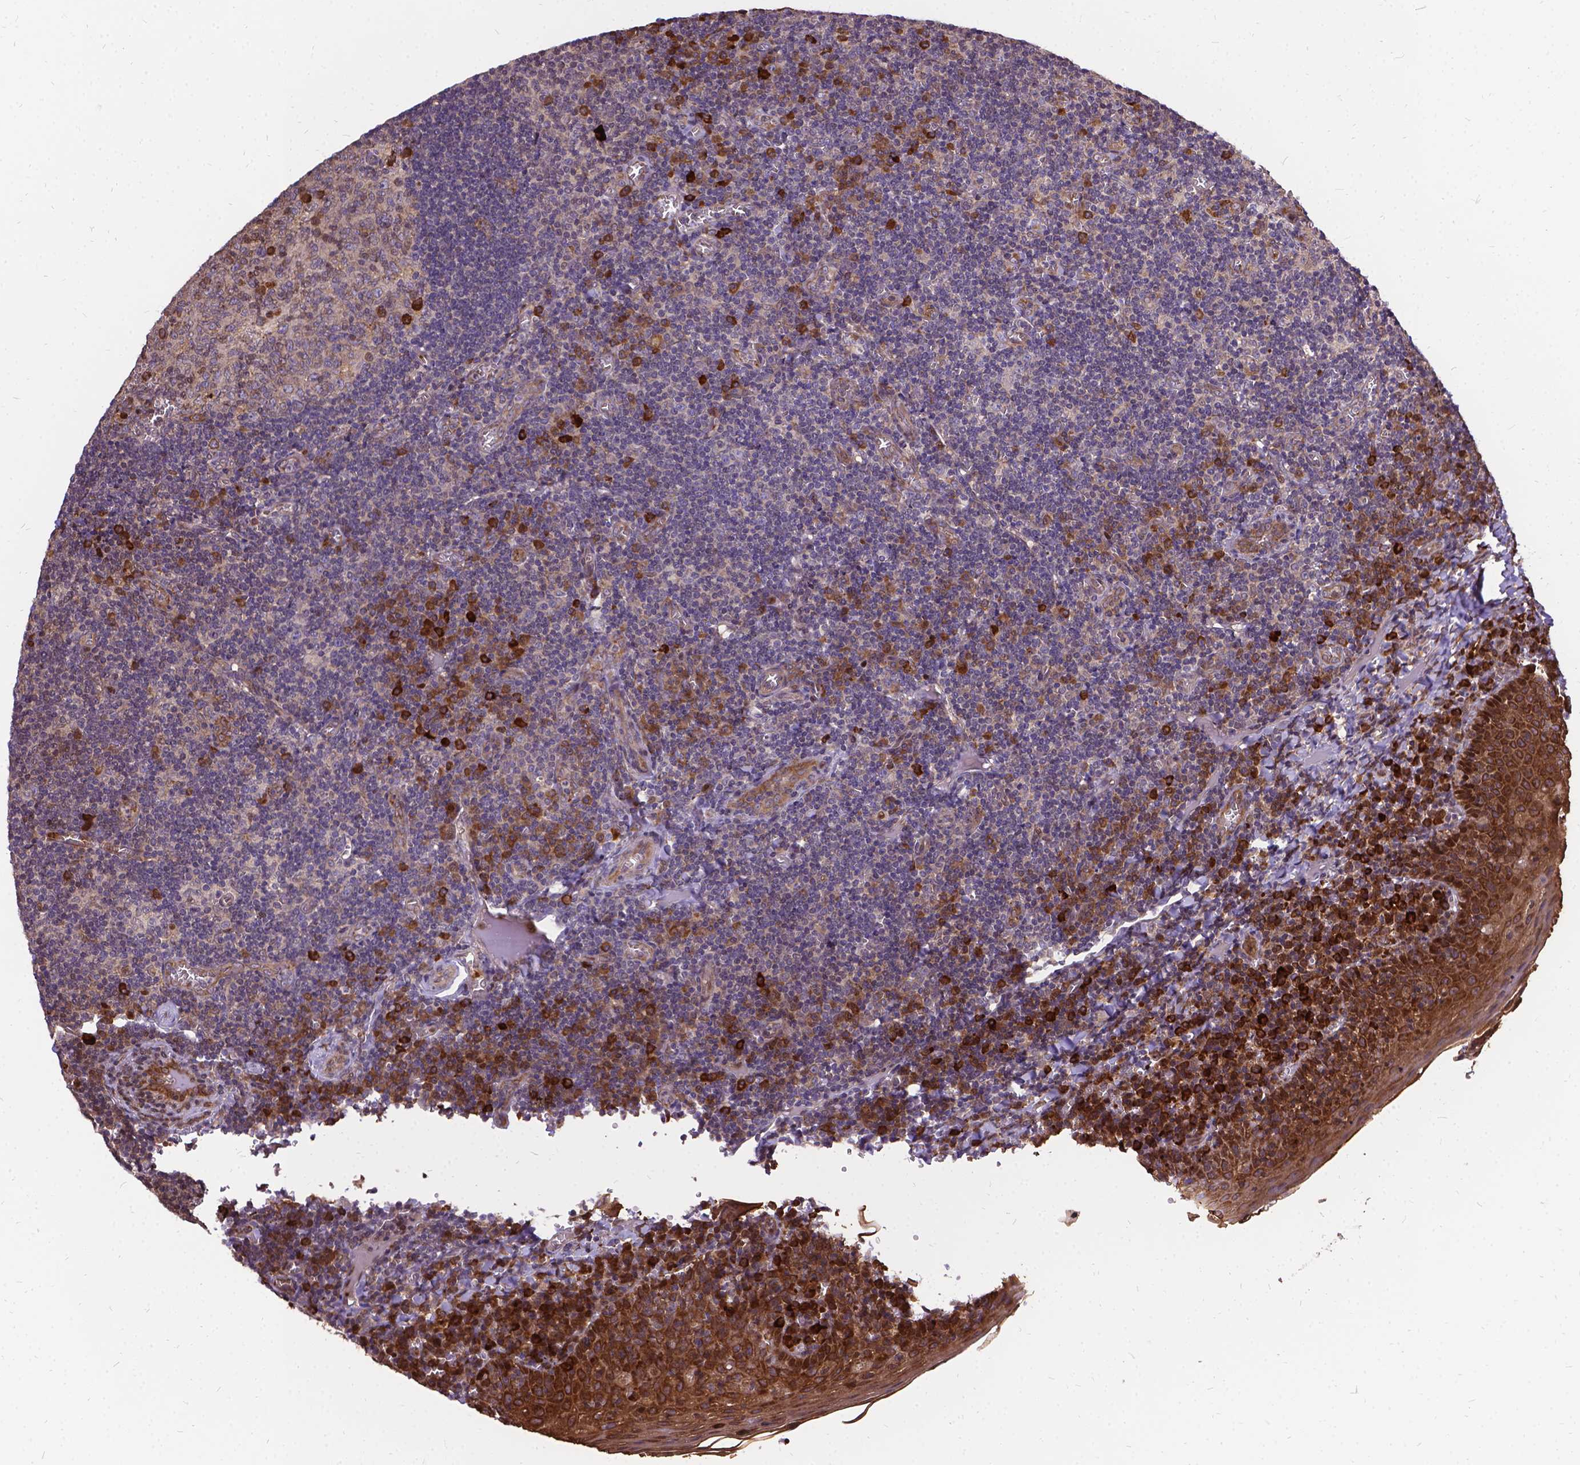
{"staining": {"intensity": "strong", "quantity": "<25%", "location": "cytoplasmic/membranous"}, "tissue": "tonsil", "cell_type": "Germinal center cells", "image_type": "normal", "snomed": [{"axis": "morphology", "description": "Normal tissue, NOS"}, {"axis": "morphology", "description": "Inflammation, NOS"}, {"axis": "topography", "description": "Tonsil"}], "caption": "Protein expression analysis of benign human tonsil reveals strong cytoplasmic/membranous staining in approximately <25% of germinal center cells.", "gene": "DENND6A", "patient": {"sex": "female", "age": 31}}